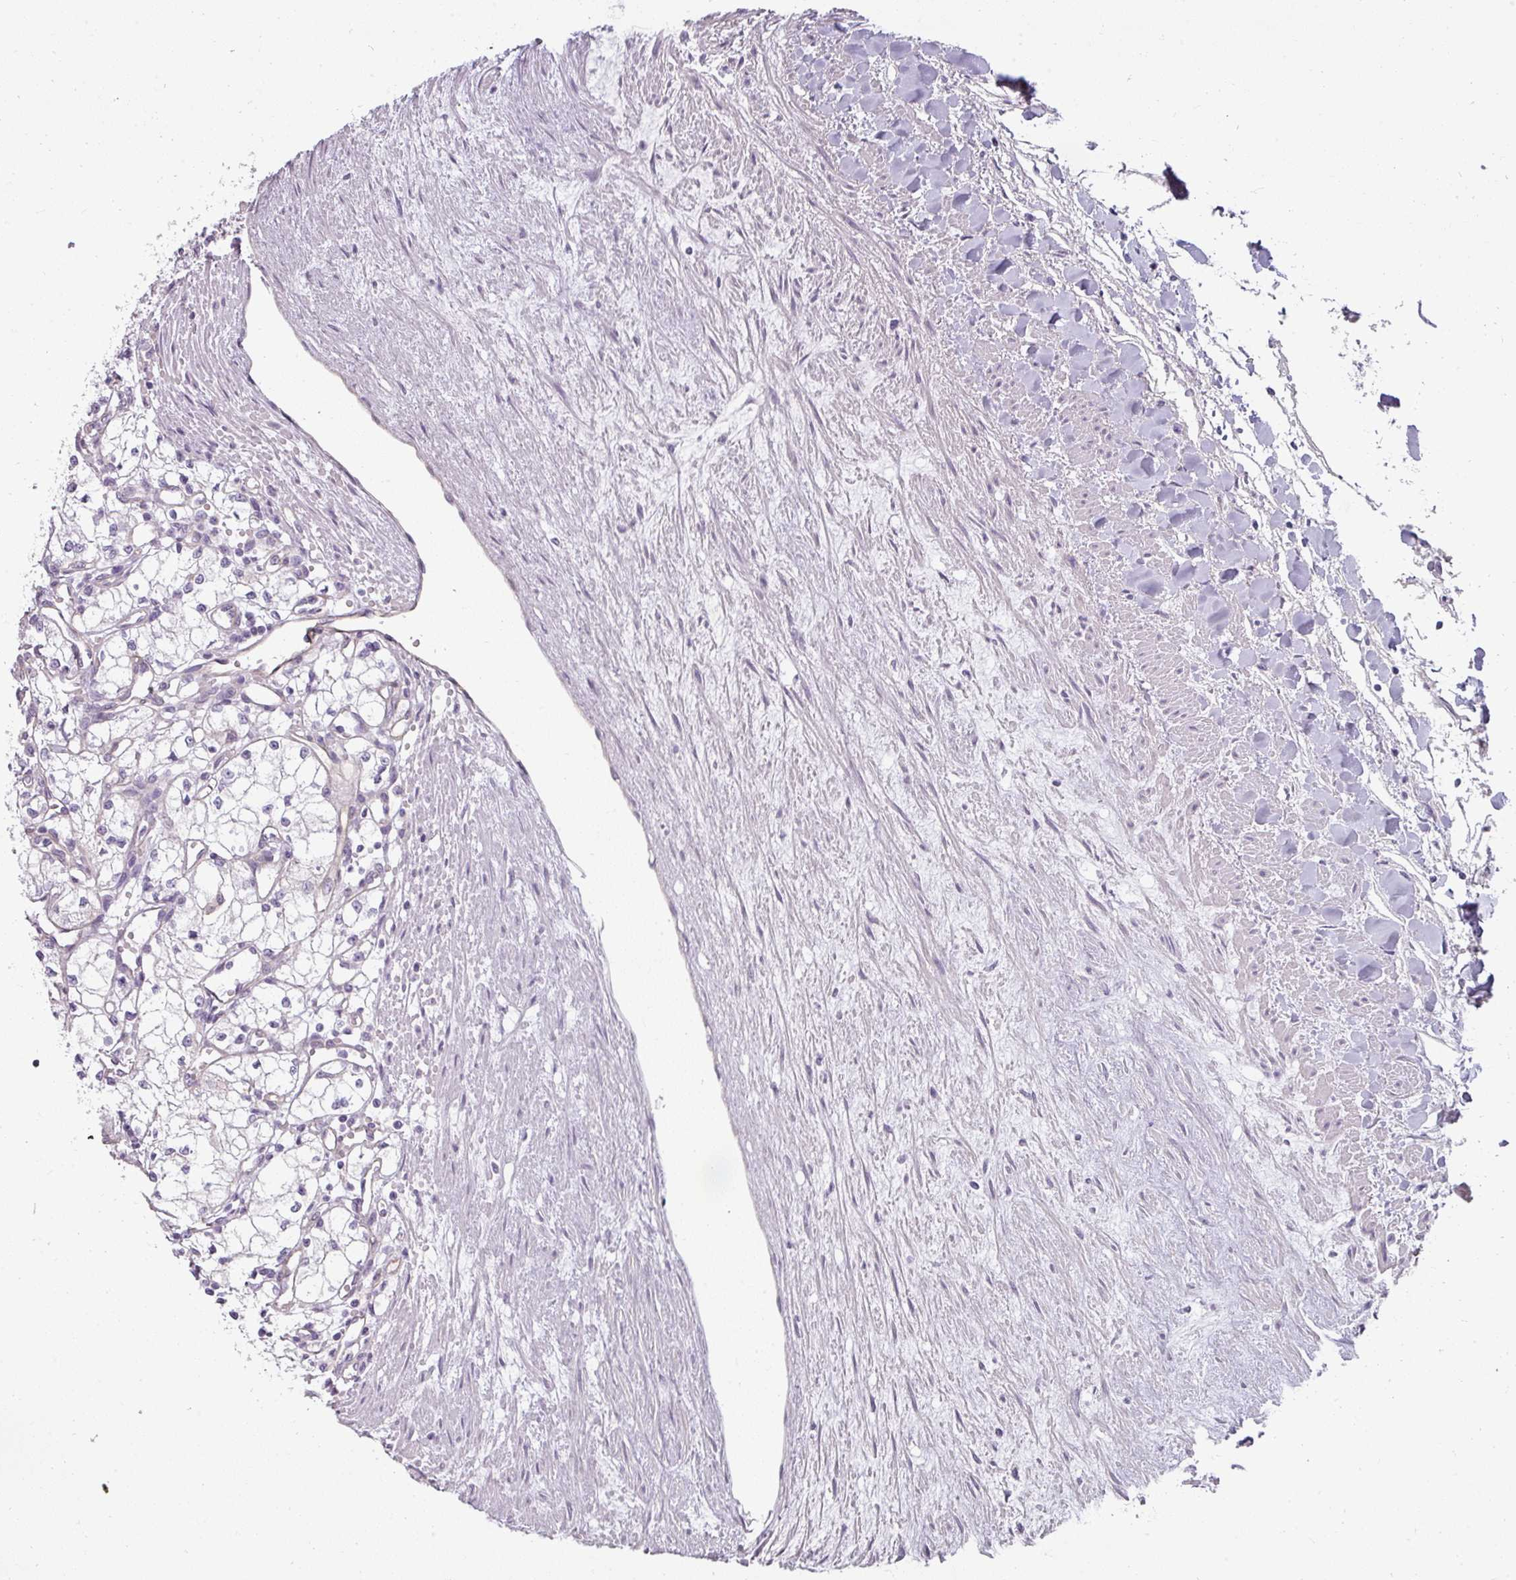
{"staining": {"intensity": "negative", "quantity": "none", "location": "none"}, "tissue": "renal cancer", "cell_type": "Tumor cells", "image_type": "cancer", "snomed": [{"axis": "morphology", "description": "Adenocarcinoma, NOS"}, {"axis": "topography", "description": "Kidney"}], "caption": "Histopathology image shows no protein positivity in tumor cells of adenocarcinoma (renal) tissue. (DAB IHC, high magnification).", "gene": "ASB1", "patient": {"sex": "male", "age": 59}}